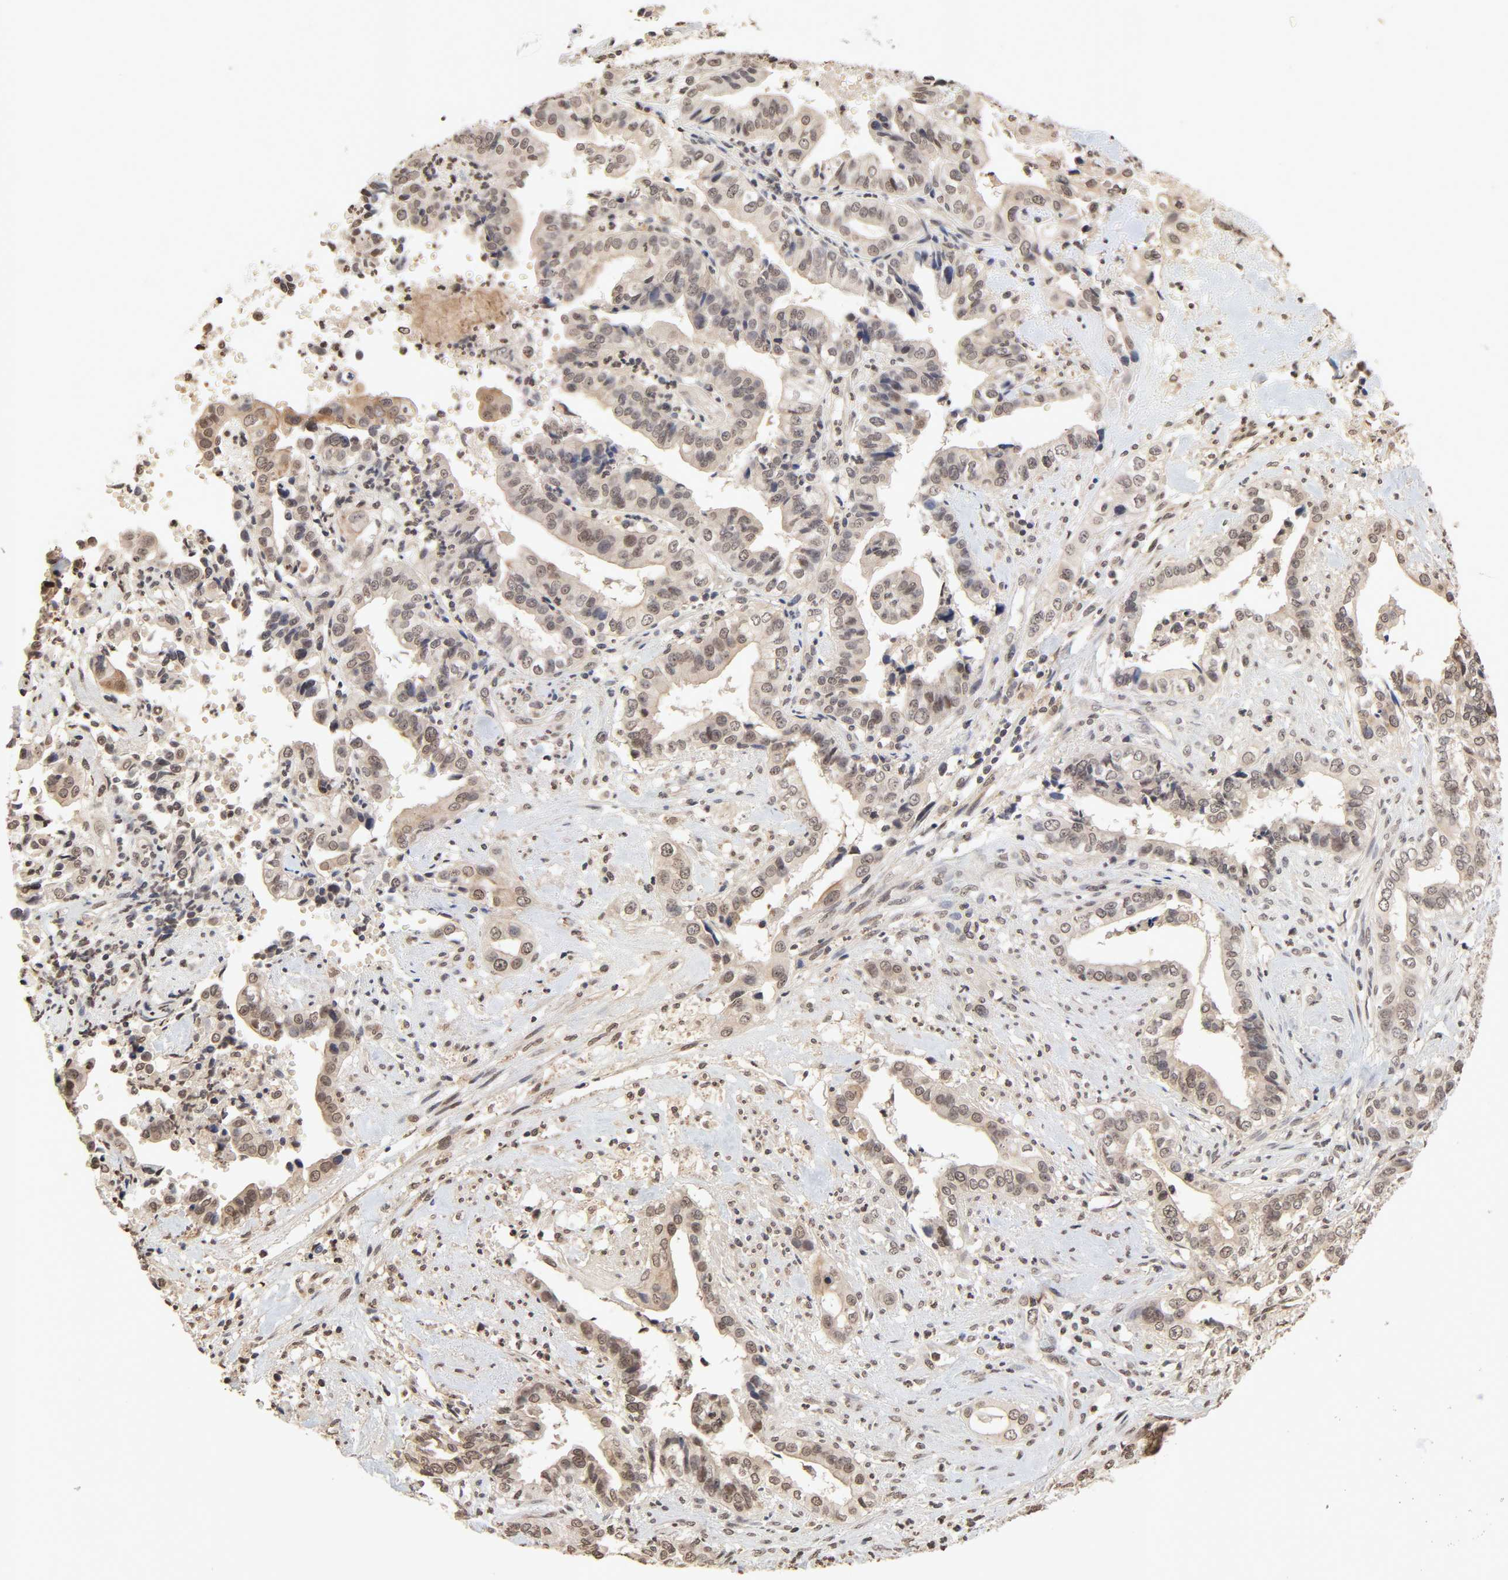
{"staining": {"intensity": "moderate", "quantity": ">75%", "location": "cytoplasmic/membranous,nuclear"}, "tissue": "liver cancer", "cell_type": "Tumor cells", "image_type": "cancer", "snomed": [{"axis": "morphology", "description": "Cholangiocarcinoma"}, {"axis": "topography", "description": "Liver"}], "caption": "Liver cancer (cholangiocarcinoma) was stained to show a protein in brown. There is medium levels of moderate cytoplasmic/membranous and nuclear staining in approximately >75% of tumor cells.", "gene": "TBL1X", "patient": {"sex": "female", "age": 61}}